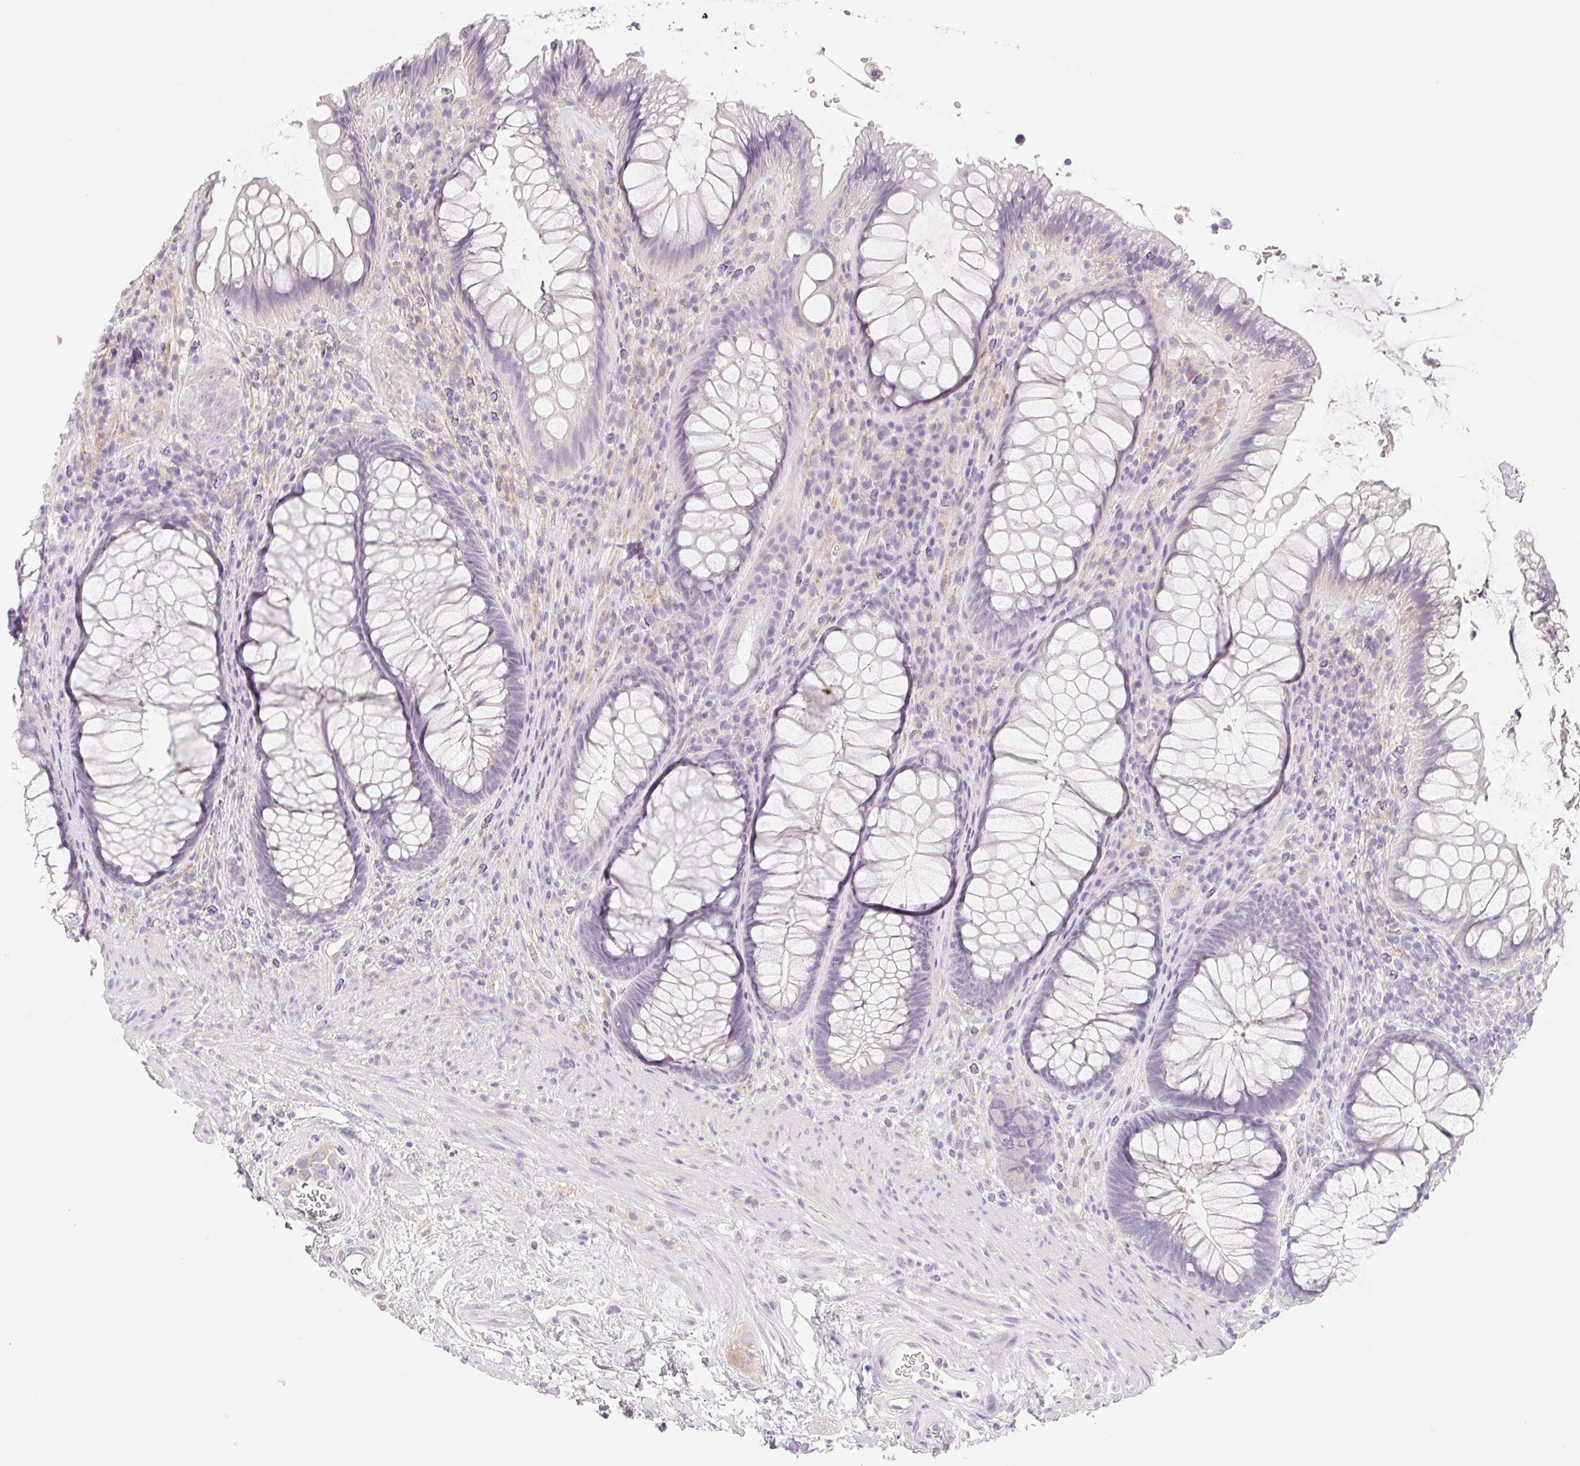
{"staining": {"intensity": "negative", "quantity": "none", "location": "none"}, "tissue": "rectum", "cell_type": "Glandular cells", "image_type": "normal", "snomed": [{"axis": "morphology", "description": "Normal tissue, NOS"}, {"axis": "topography", "description": "Smooth muscle"}, {"axis": "topography", "description": "Rectum"}], "caption": "IHC photomicrograph of normal rectum stained for a protein (brown), which displays no staining in glandular cells.", "gene": "CTNND2", "patient": {"sex": "male", "age": 53}}